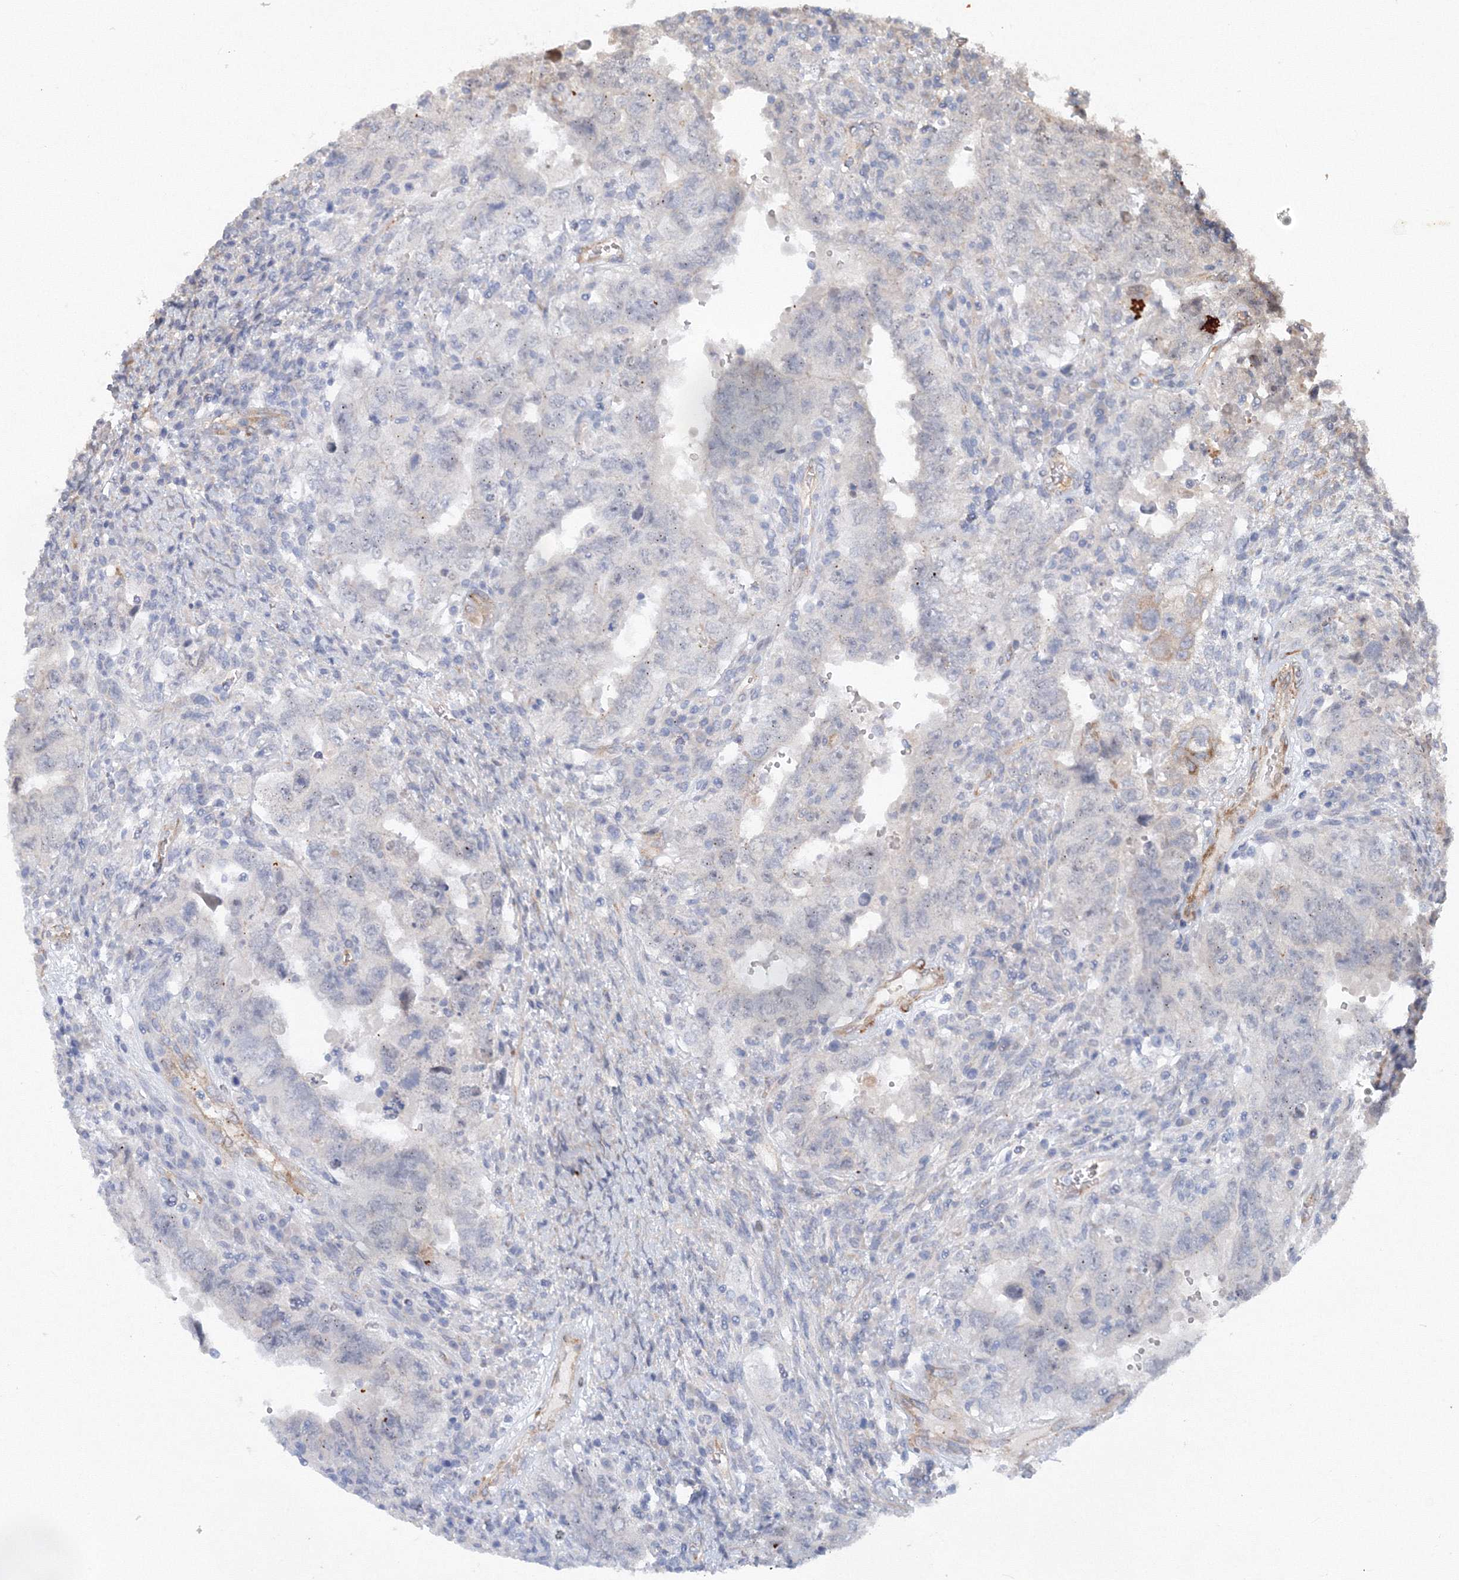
{"staining": {"intensity": "negative", "quantity": "none", "location": "none"}, "tissue": "testis cancer", "cell_type": "Tumor cells", "image_type": "cancer", "snomed": [{"axis": "morphology", "description": "Carcinoma, Embryonal, NOS"}, {"axis": "topography", "description": "Testis"}], "caption": "Immunohistochemical staining of human embryonal carcinoma (testis) demonstrates no significant staining in tumor cells. (DAB immunohistochemistry visualized using brightfield microscopy, high magnification).", "gene": "TANC1", "patient": {"sex": "male", "age": 26}}